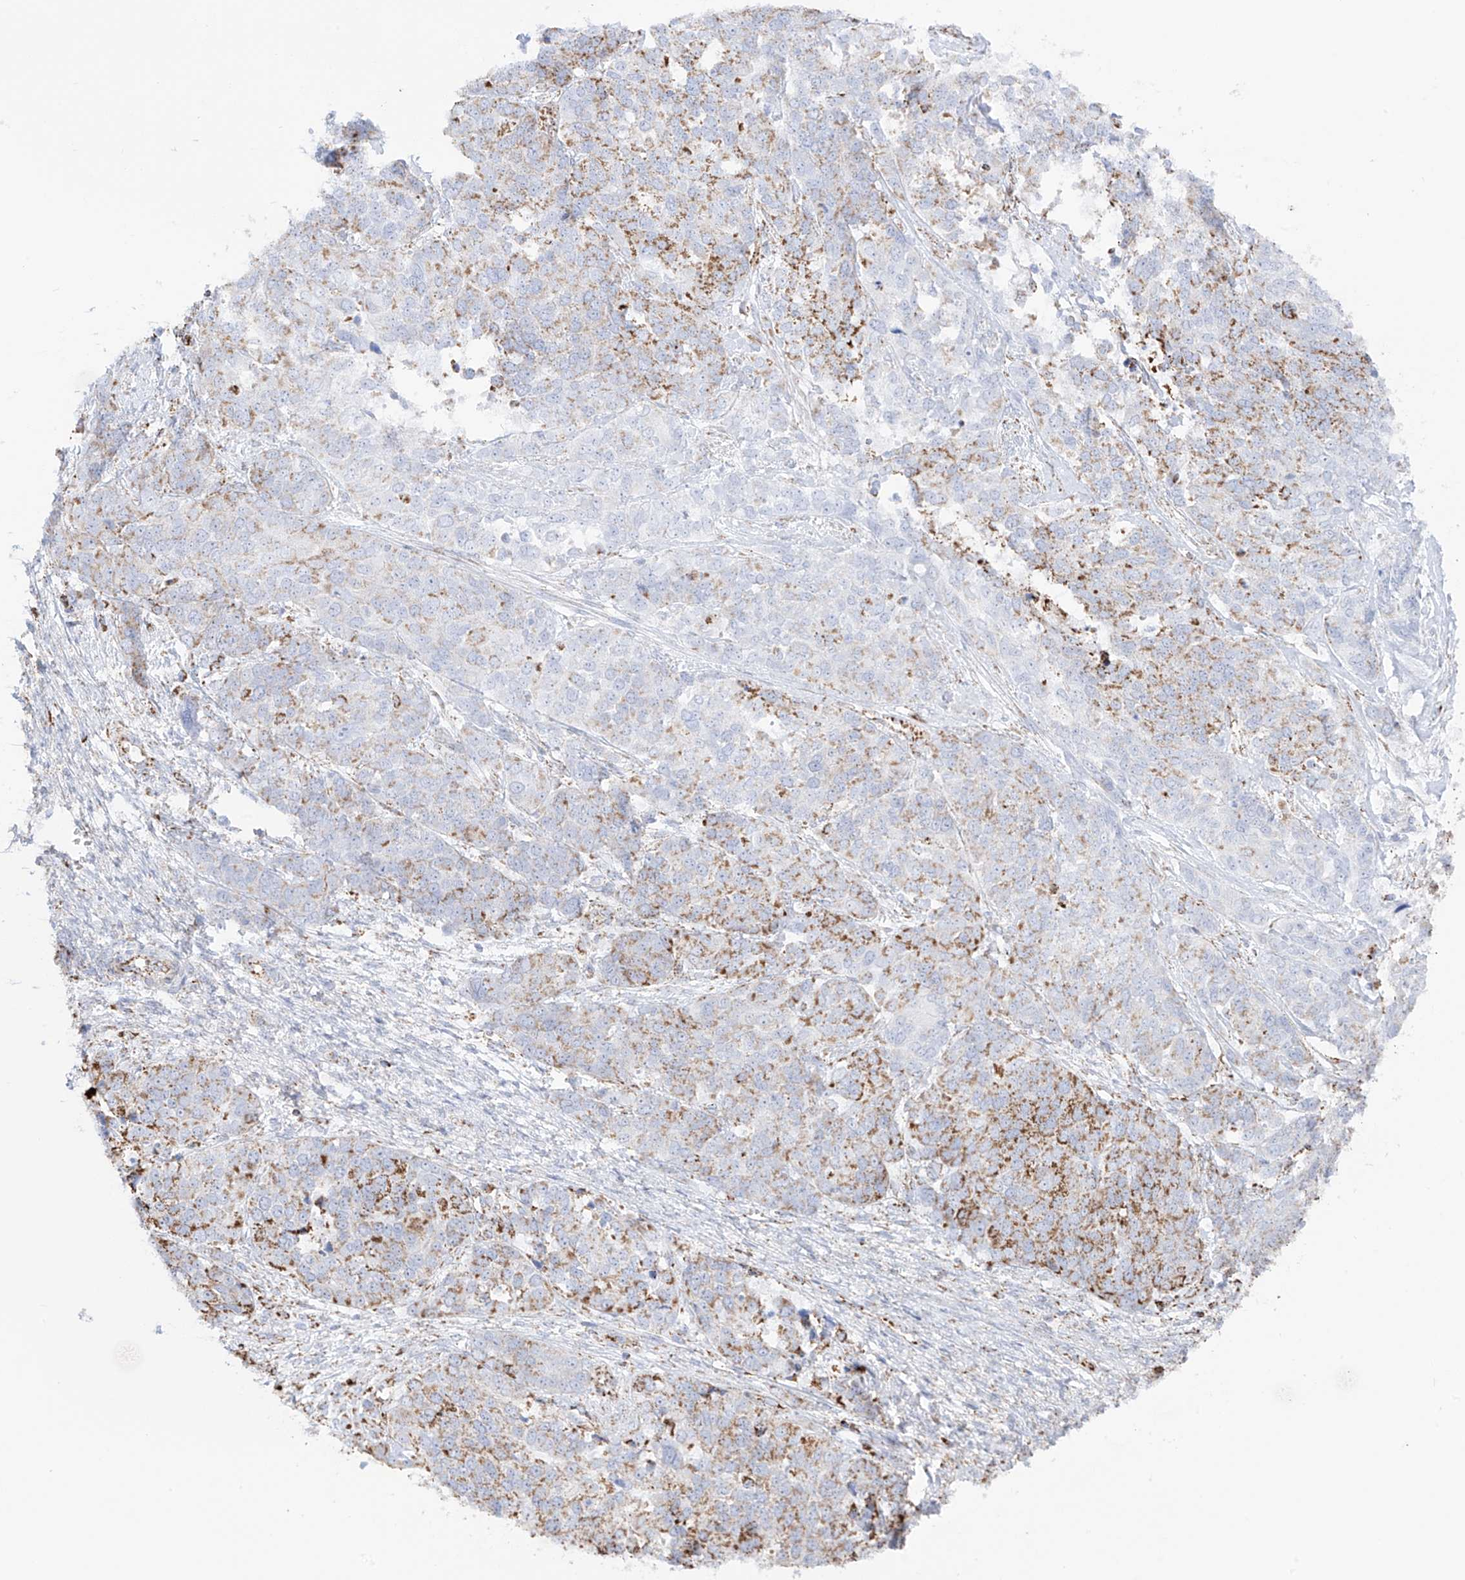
{"staining": {"intensity": "moderate", "quantity": "25%-75%", "location": "cytoplasmic/membranous"}, "tissue": "ovarian cancer", "cell_type": "Tumor cells", "image_type": "cancer", "snomed": [{"axis": "morphology", "description": "Cystadenocarcinoma, serous, NOS"}, {"axis": "topography", "description": "Ovary"}], "caption": "There is medium levels of moderate cytoplasmic/membranous staining in tumor cells of serous cystadenocarcinoma (ovarian), as demonstrated by immunohistochemical staining (brown color).", "gene": "XKR3", "patient": {"sex": "female", "age": 44}}